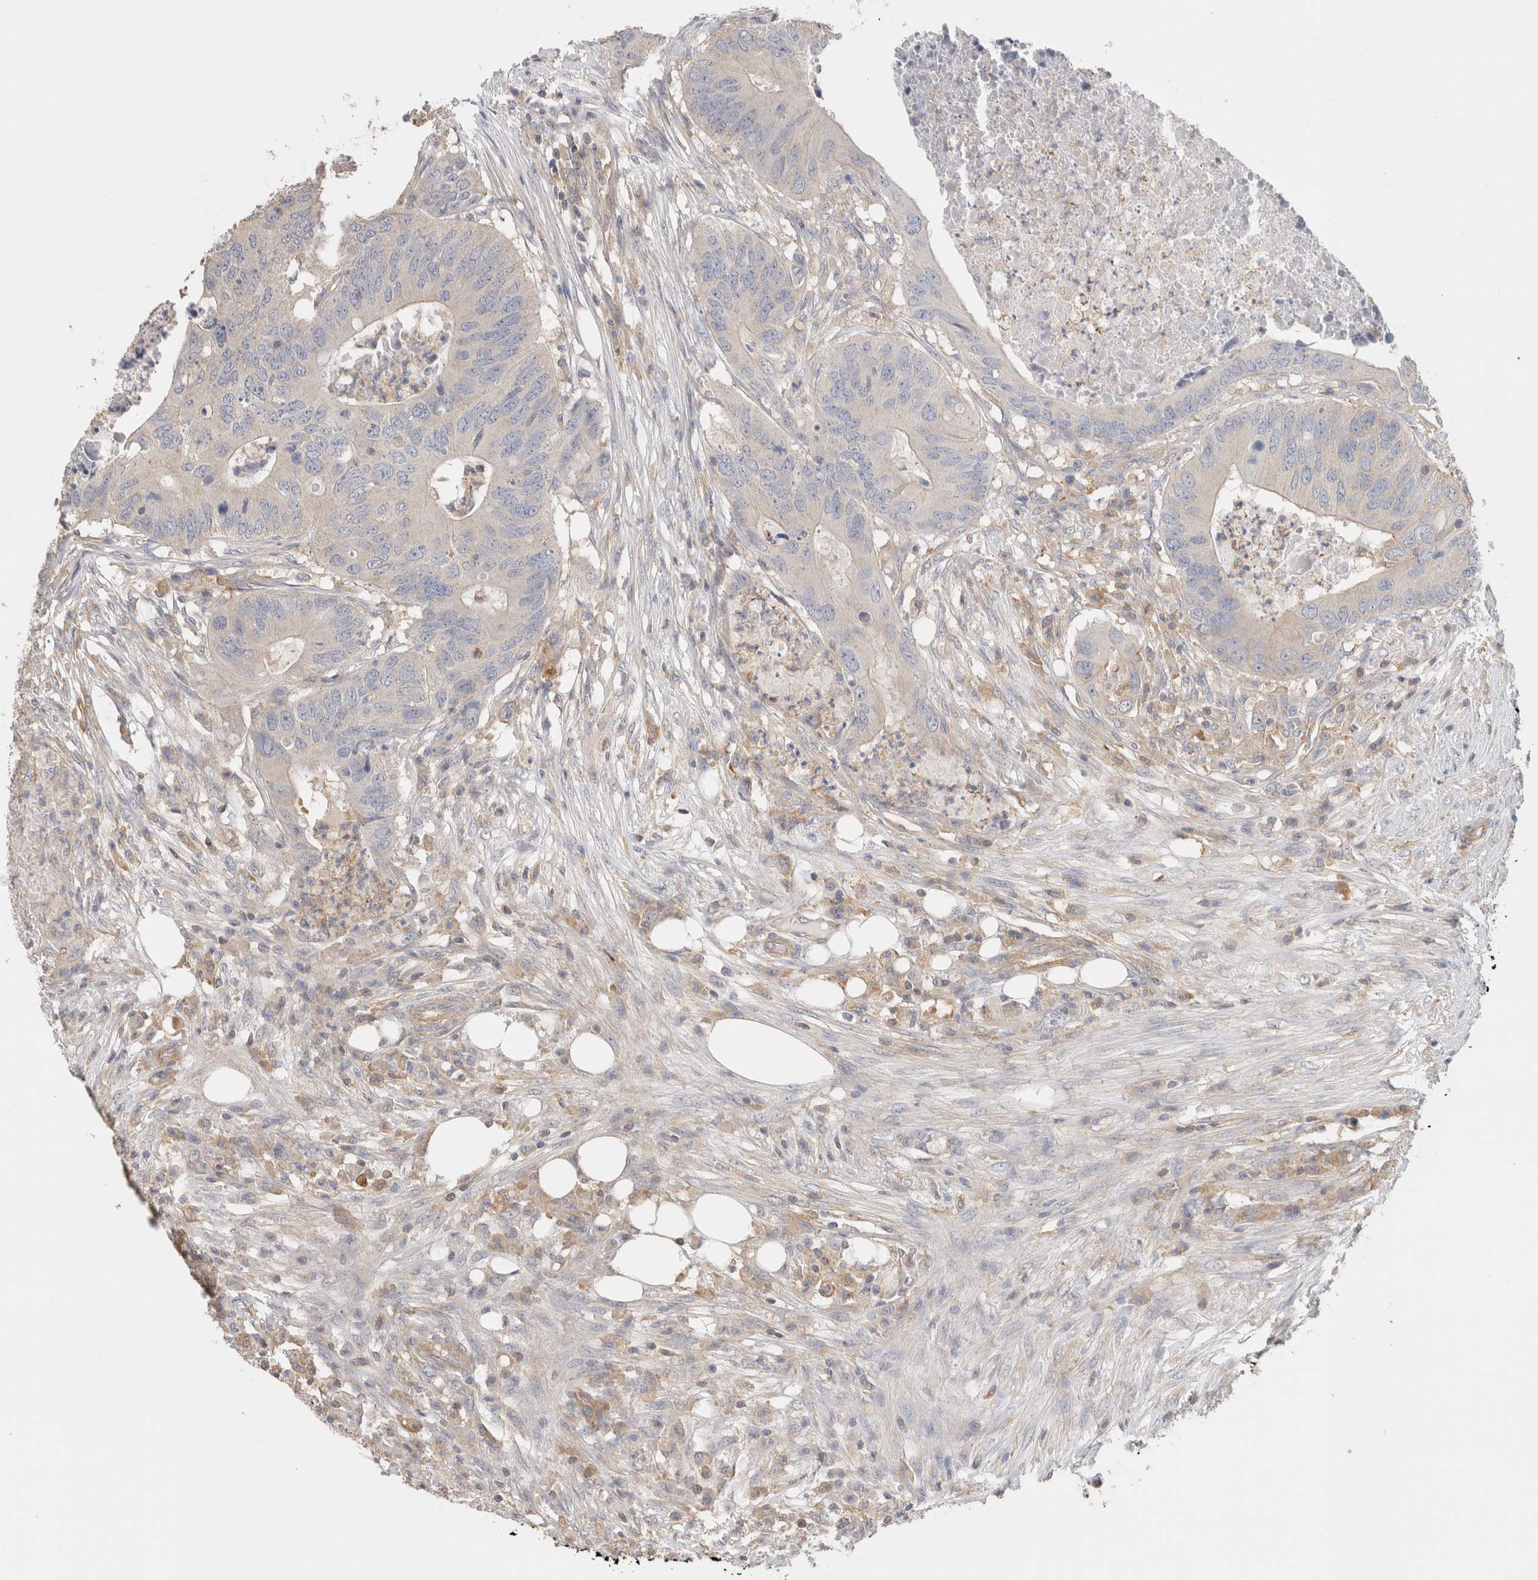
{"staining": {"intensity": "negative", "quantity": "none", "location": "none"}, "tissue": "colorectal cancer", "cell_type": "Tumor cells", "image_type": "cancer", "snomed": [{"axis": "morphology", "description": "Adenocarcinoma, NOS"}, {"axis": "topography", "description": "Colon"}], "caption": "DAB immunohistochemical staining of colorectal cancer shows no significant expression in tumor cells.", "gene": "CFAP418", "patient": {"sex": "male", "age": 71}}